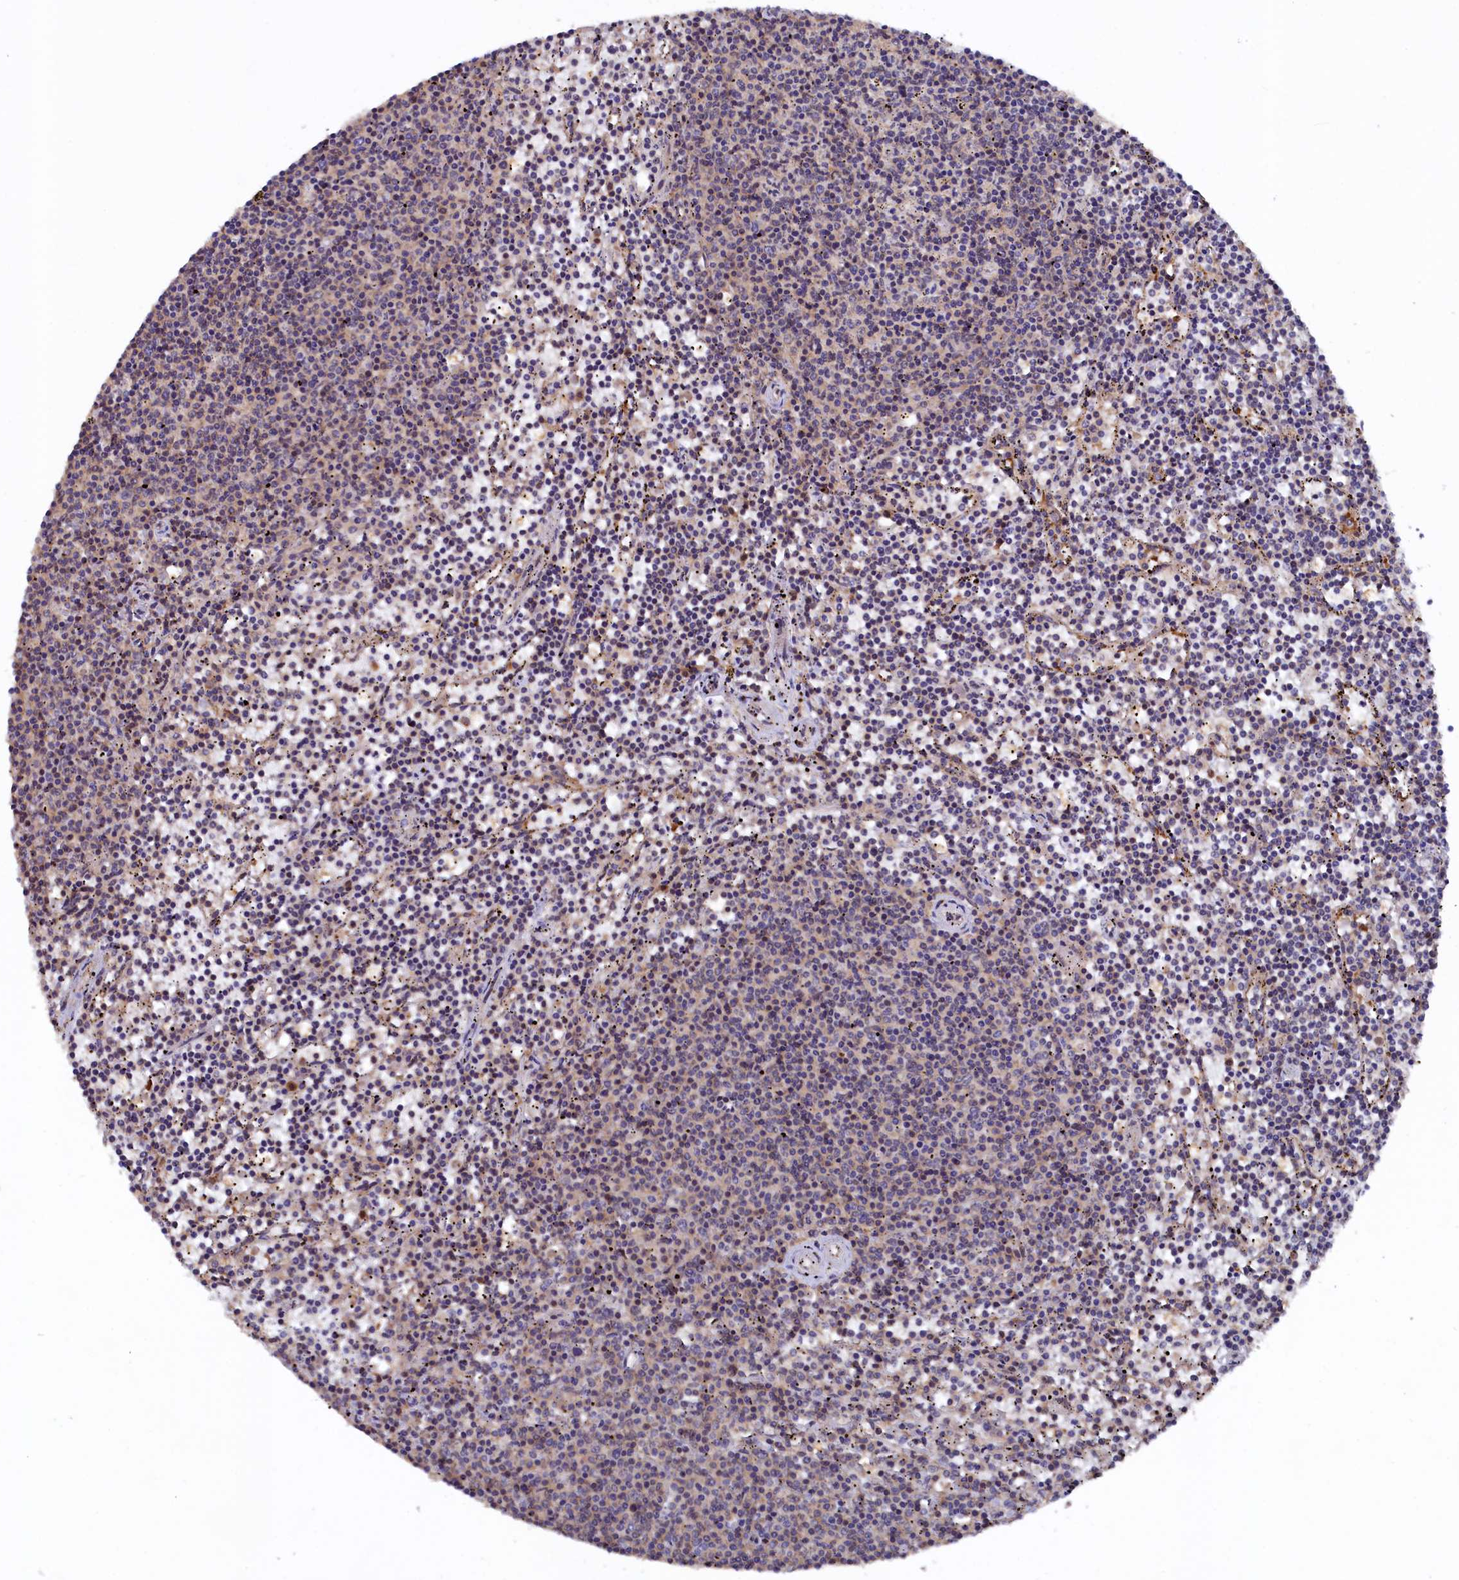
{"staining": {"intensity": "negative", "quantity": "none", "location": "none"}, "tissue": "lymphoma", "cell_type": "Tumor cells", "image_type": "cancer", "snomed": [{"axis": "morphology", "description": "Malignant lymphoma, non-Hodgkin's type, Low grade"}, {"axis": "topography", "description": "Spleen"}], "caption": "This is an IHC image of lymphoma. There is no positivity in tumor cells.", "gene": "TMC5", "patient": {"sex": "female", "age": 50}}